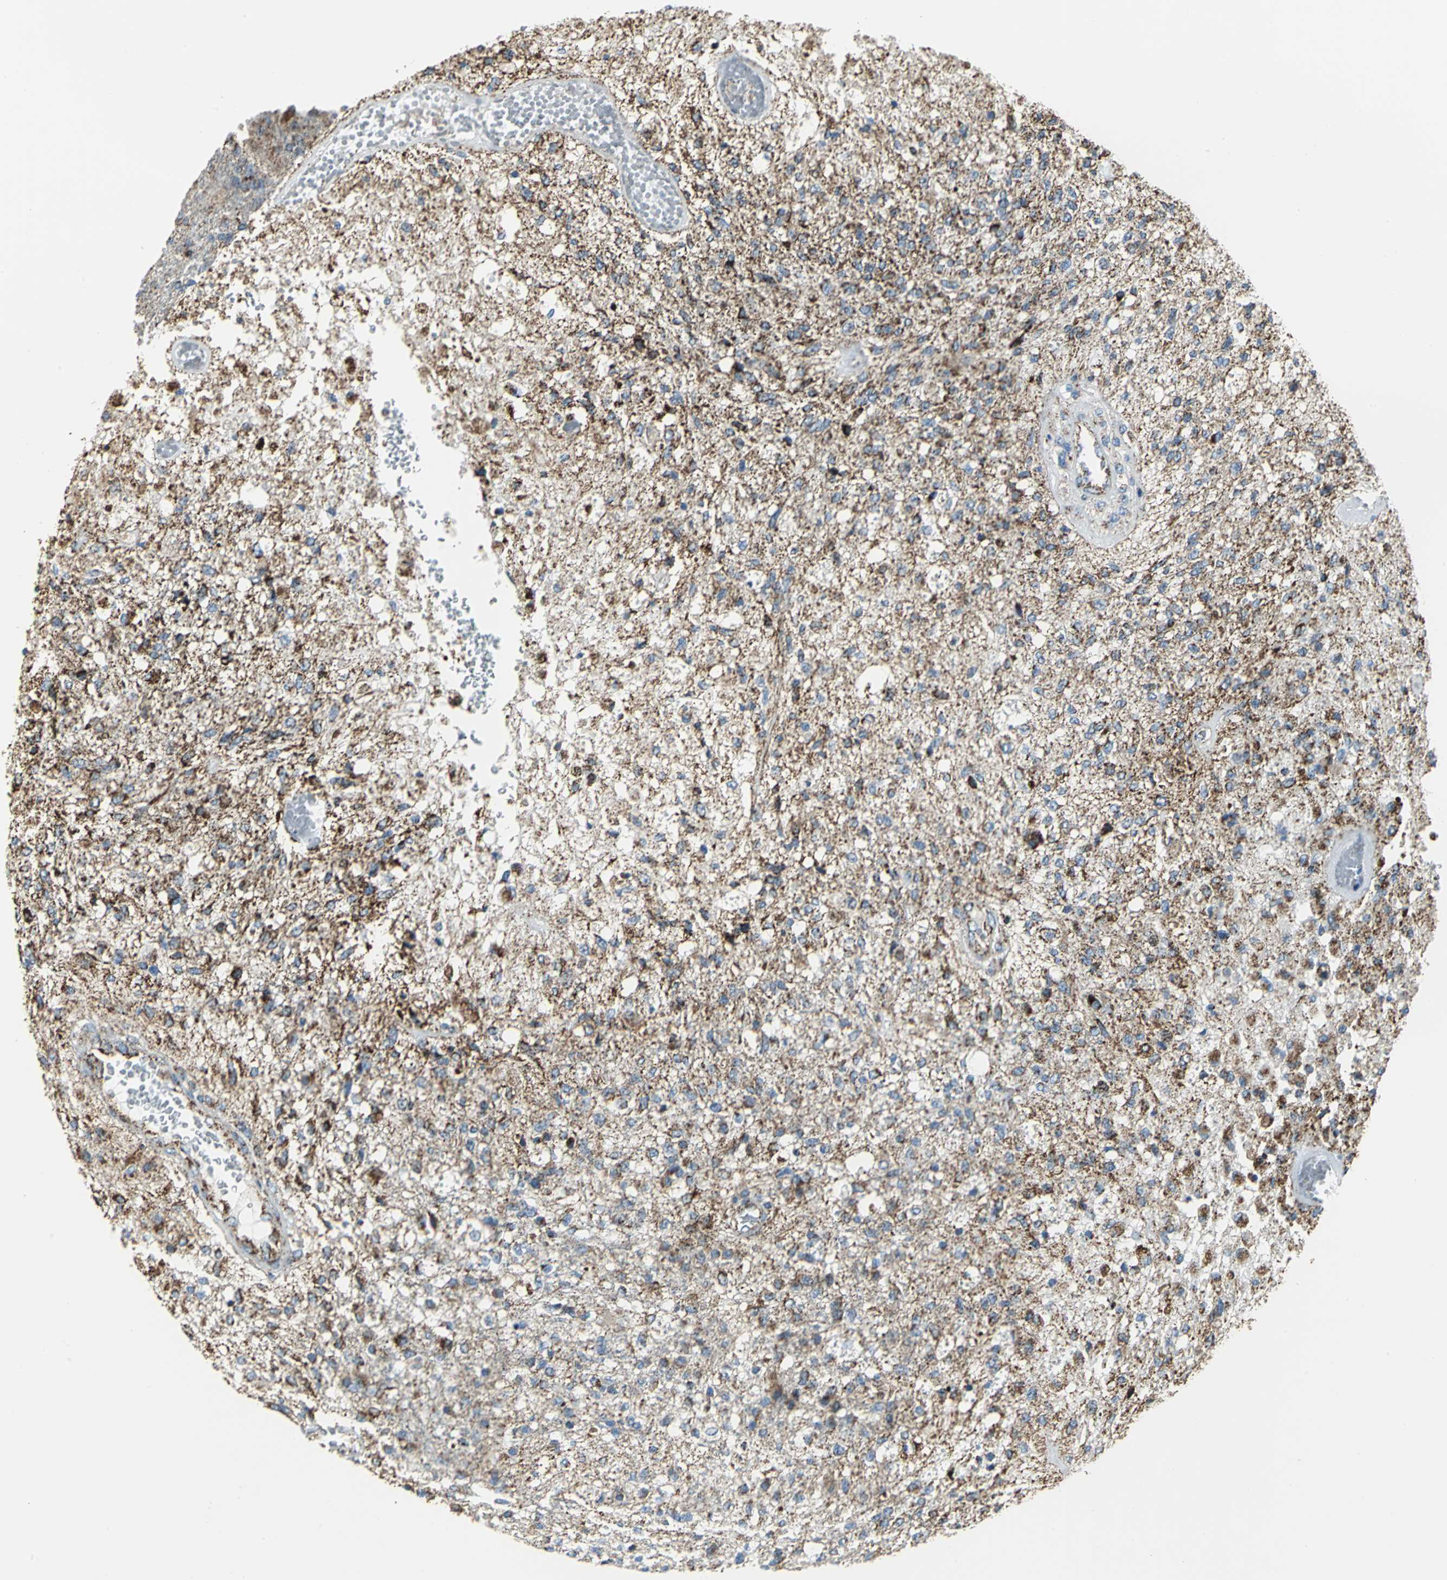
{"staining": {"intensity": "moderate", "quantity": "25%-75%", "location": "cytoplasmic/membranous"}, "tissue": "glioma", "cell_type": "Tumor cells", "image_type": "cancer", "snomed": [{"axis": "morphology", "description": "Normal tissue, NOS"}, {"axis": "morphology", "description": "Glioma, malignant, High grade"}, {"axis": "topography", "description": "Cerebral cortex"}], "caption": "Malignant high-grade glioma stained with a protein marker reveals moderate staining in tumor cells.", "gene": "NTRK1", "patient": {"sex": "male", "age": 77}}